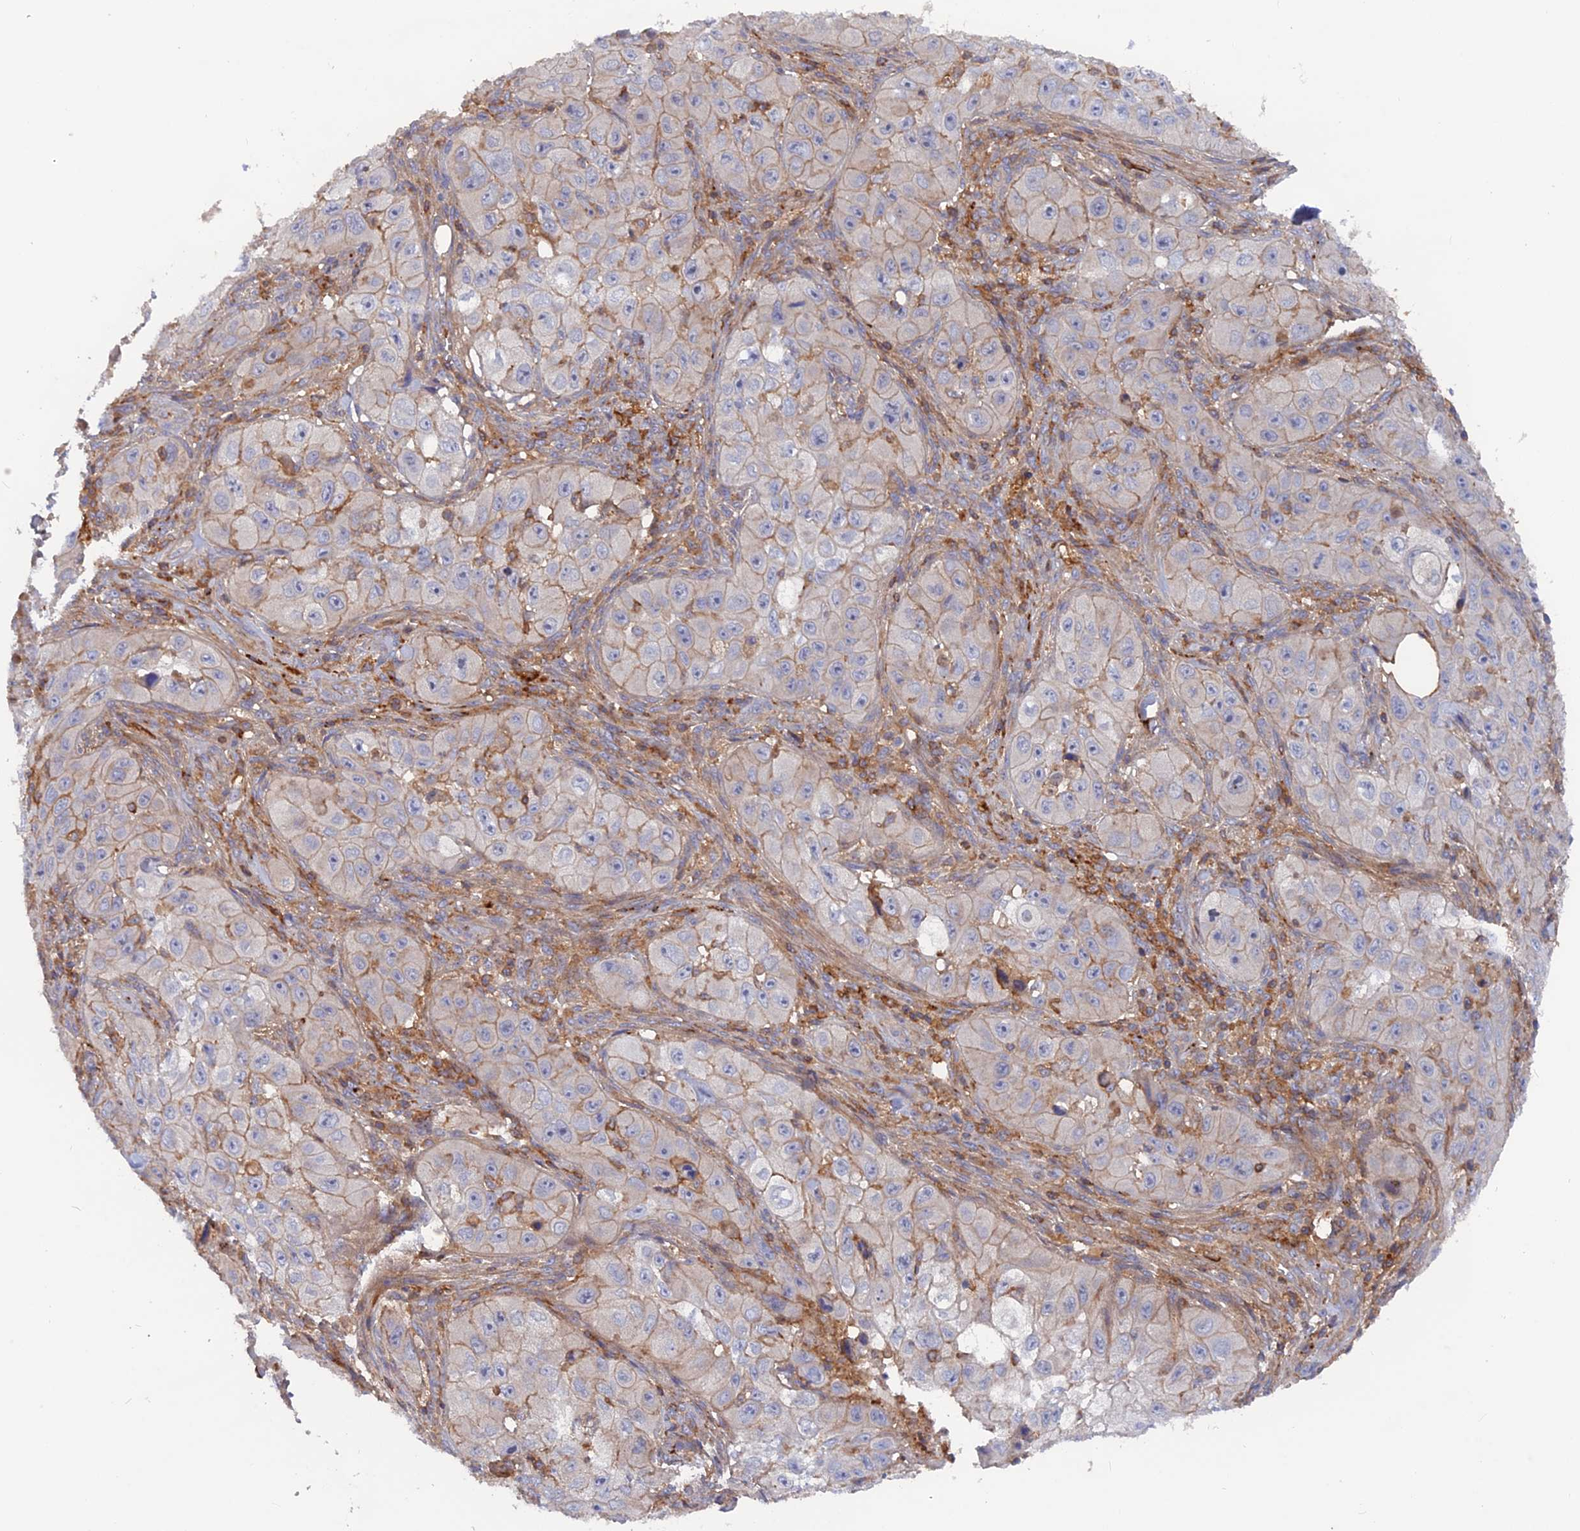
{"staining": {"intensity": "weak", "quantity": "<25%", "location": "cytoplasmic/membranous"}, "tissue": "skin cancer", "cell_type": "Tumor cells", "image_type": "cancer", "snomed": [{"axis": "morphology", "description": "Squamous cell carcinoma, NOS"}, {"axis": "topography", "description": "Skin"}, {"axis": "topography", "description": "Subcutis"}], "caption": "High magnification brightfield microscopy of skin cancer (squamous cell carcinoma) stained with DAB (3,3'-diaminobenzidine) (brown) and counterstained with hematoxylin (blue): tumor cells show no significant expression. (Immunohistochemistry, brightfield microscopy, high magnification).", "gene": "CPNE7", "patient": {"sex": "male", "age": 73}}